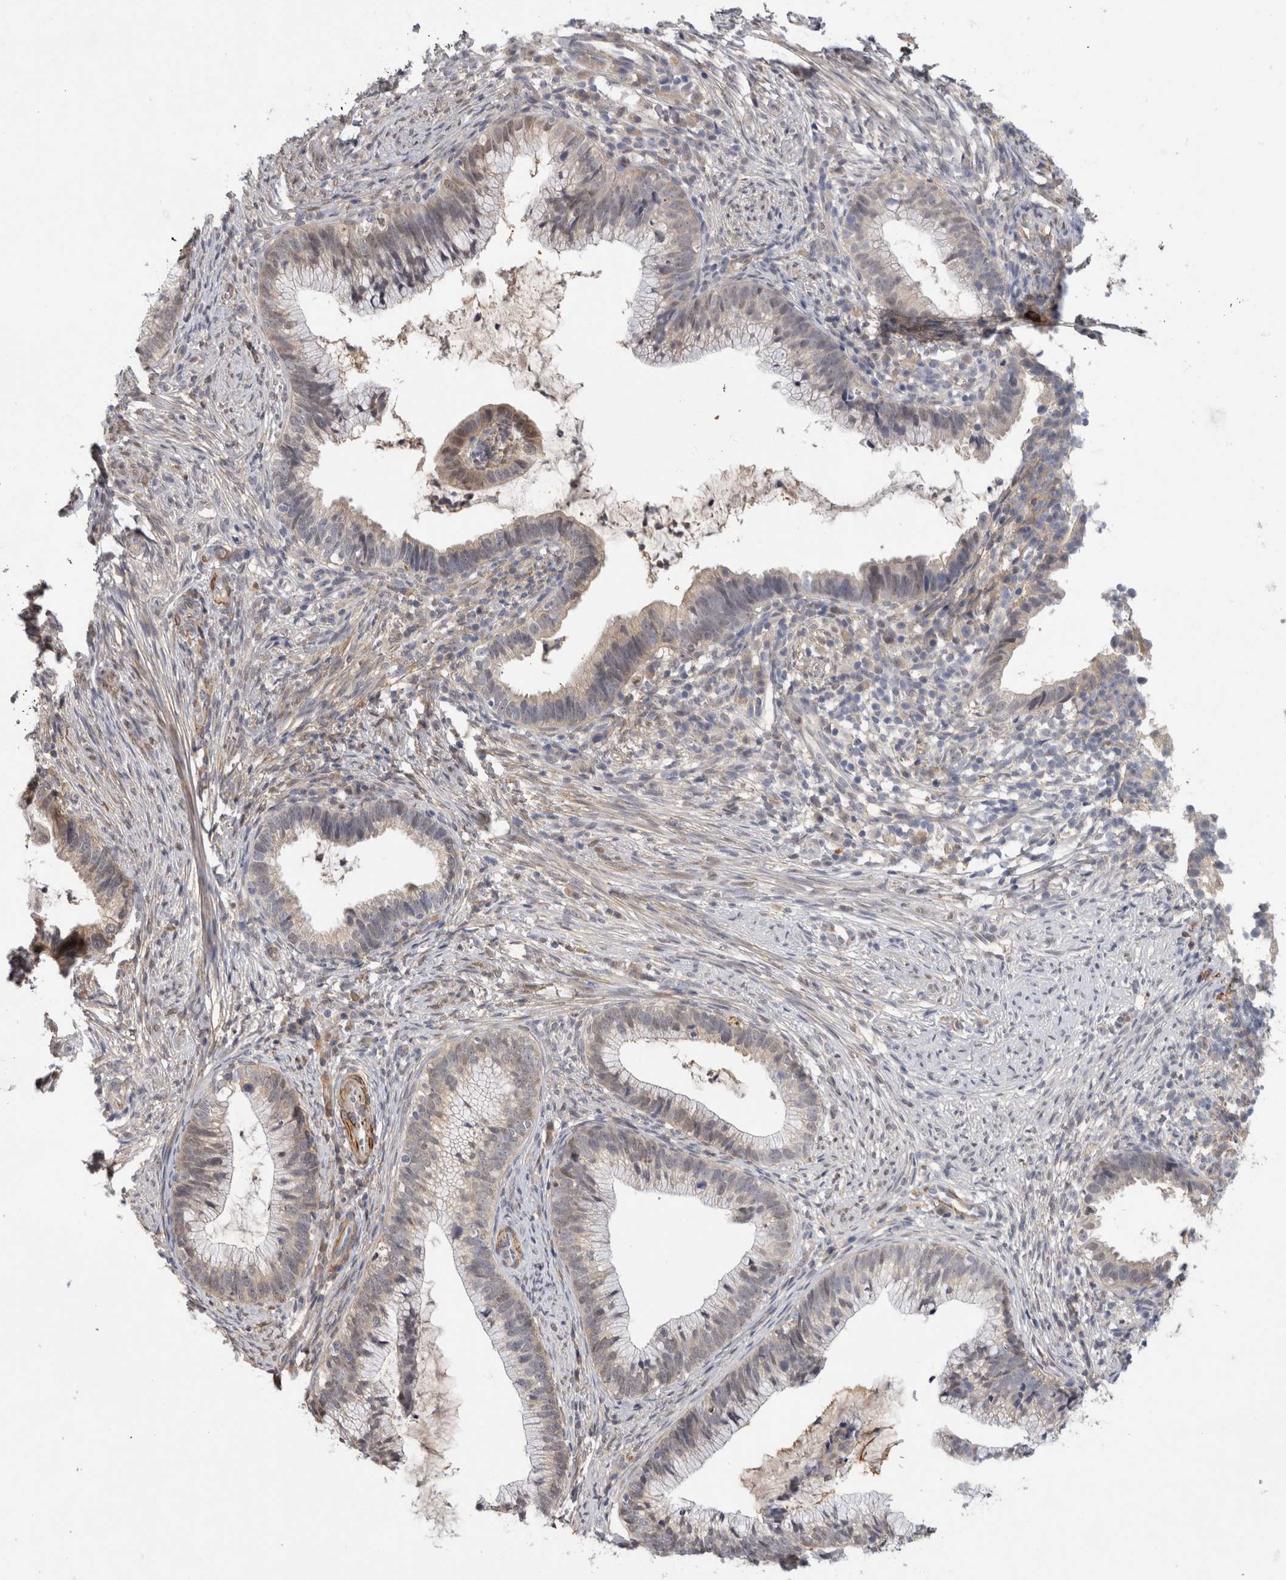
{"staining": {"intensity": "weak", "quantity": "<25%", "location": "cytoplasmic/membranous"}, "tissue": "cervical cancer", "cell_type": "Tumor cells", "image_type": "cancer", "snomed": [{"axis": "morphology", "description": "Adenocarcinoma, NOS"}, {"axis": "topography", "description": "Cervix"}], "caption": "This is an immunohistochemistry (IHC) histopathology image of human cervical cancer (adenocarcinoma). There is no positivity in tumor cells.", "gene": "PGM1", "patient": {"sex": "female", "age": 36}}